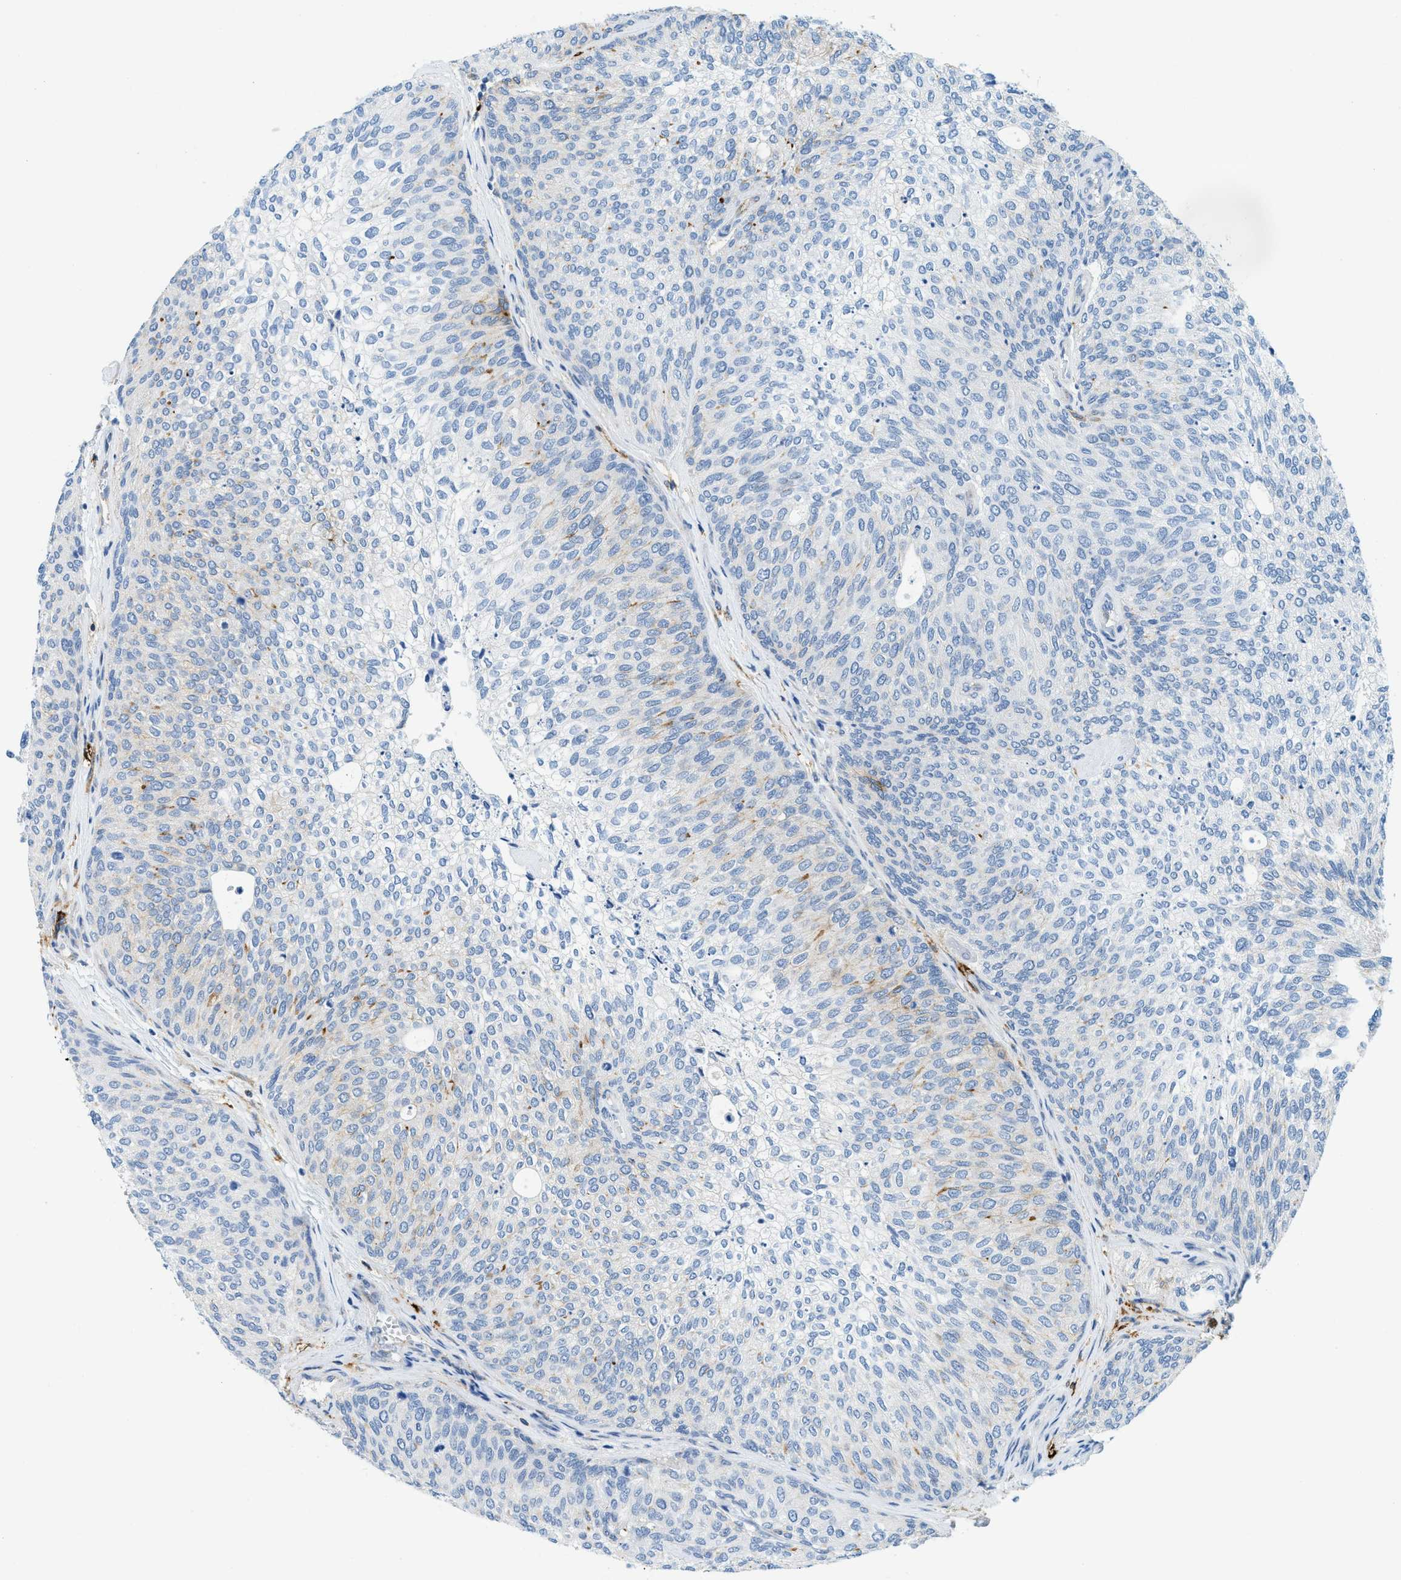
{"staining": {"intensity": "negative", "quantity": "none", "location": "none"}, "tissue": "urothelial cancer", "cell_type": "Tumor cells", "image_type": "cancer", "snomed": [{"axis": "morphology", "description": "Urothelial carcinoma, Low grade"}, {"axis": "topography", "description": "Urinary bladder"}], "caption": "Tumor cells show no significant protein positivity in low-grade urothelial carcinoma.", "gene": "TPSAB1", "patient": {"sex": "female", "age": 79}}